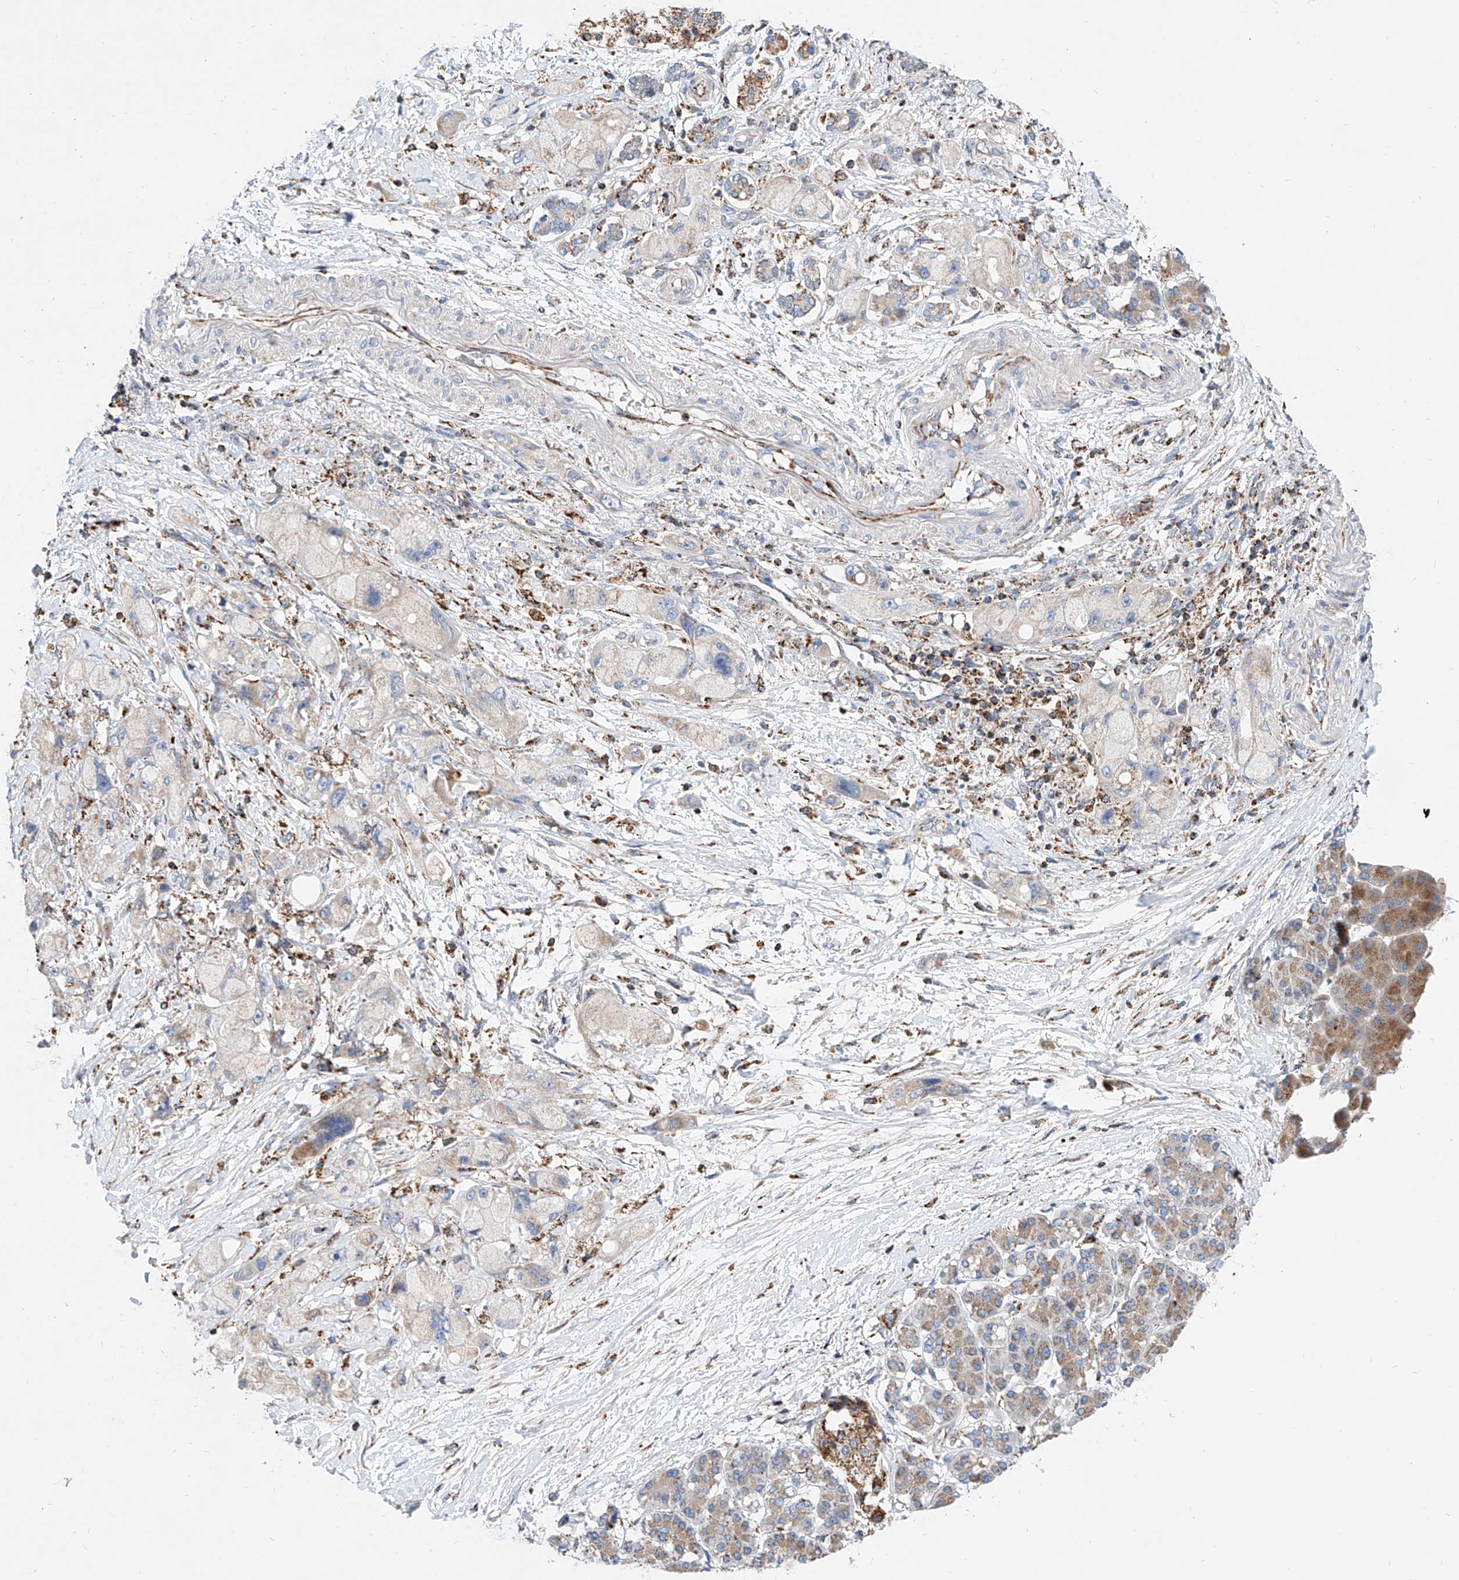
{"staining": {"intensity": "negative", "quantity": "none", "location": "none"}, "tissue": "pancreatic cancer", "cell_type": "Tumor cells", "image_type": "cancer", "snomed": [{"axis": "morphology", "description": "Normal tissue, NOS"}, {"axis": "morphology", "description": "Adenocarcinoma, NOS"}, {"axis": "topography", "description": "Pancreas"}], "caption": "Human pancreatic cancer stained for a protein using immunohistochemistry exhibits no expression in tumor cells.", "gene": "CPNE5", "patient": {"sex": "female", "age": 68}}